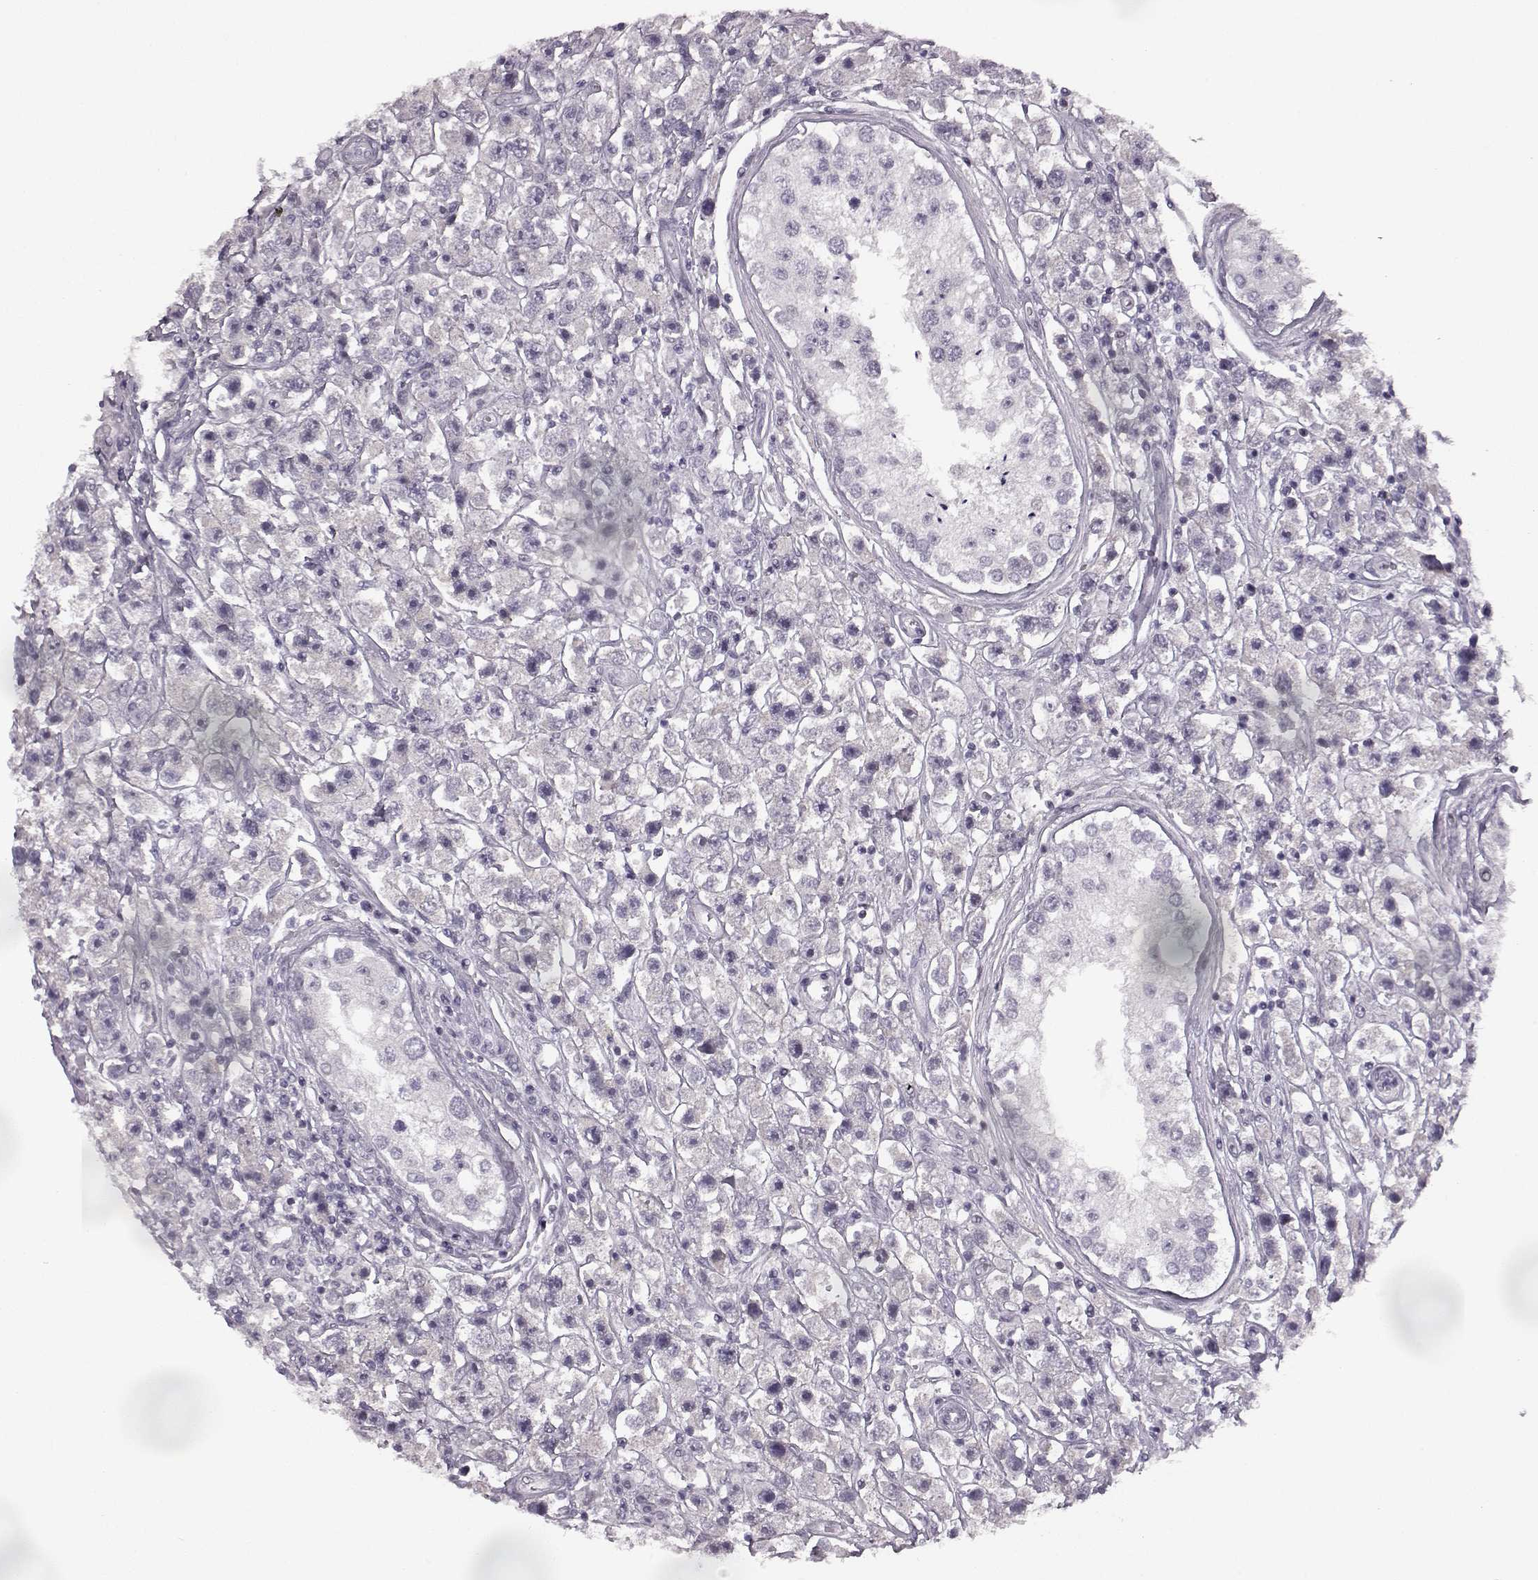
{"staining": {"intensity": "negative", "quantity": "none", "location": "none"}, "tissue": "testis cancer", "cell_type": "Tumor cells", "image_type": "cancer", "snomed": [{"axis": "morphology", "description": "Seminoma, NOS"}, {"axis": "topography", "description": "Testis"}], "caption": "High magnification brightfield microscopy of seminoma (testis) stained with DAB (3,3'-diaminobenzidine) (brown) and counterstained with hematoxylin (blue): tumor cells show no significant positivity.", "gene": "SEMG2", "patient": {"sex": "male", "age": 45}}